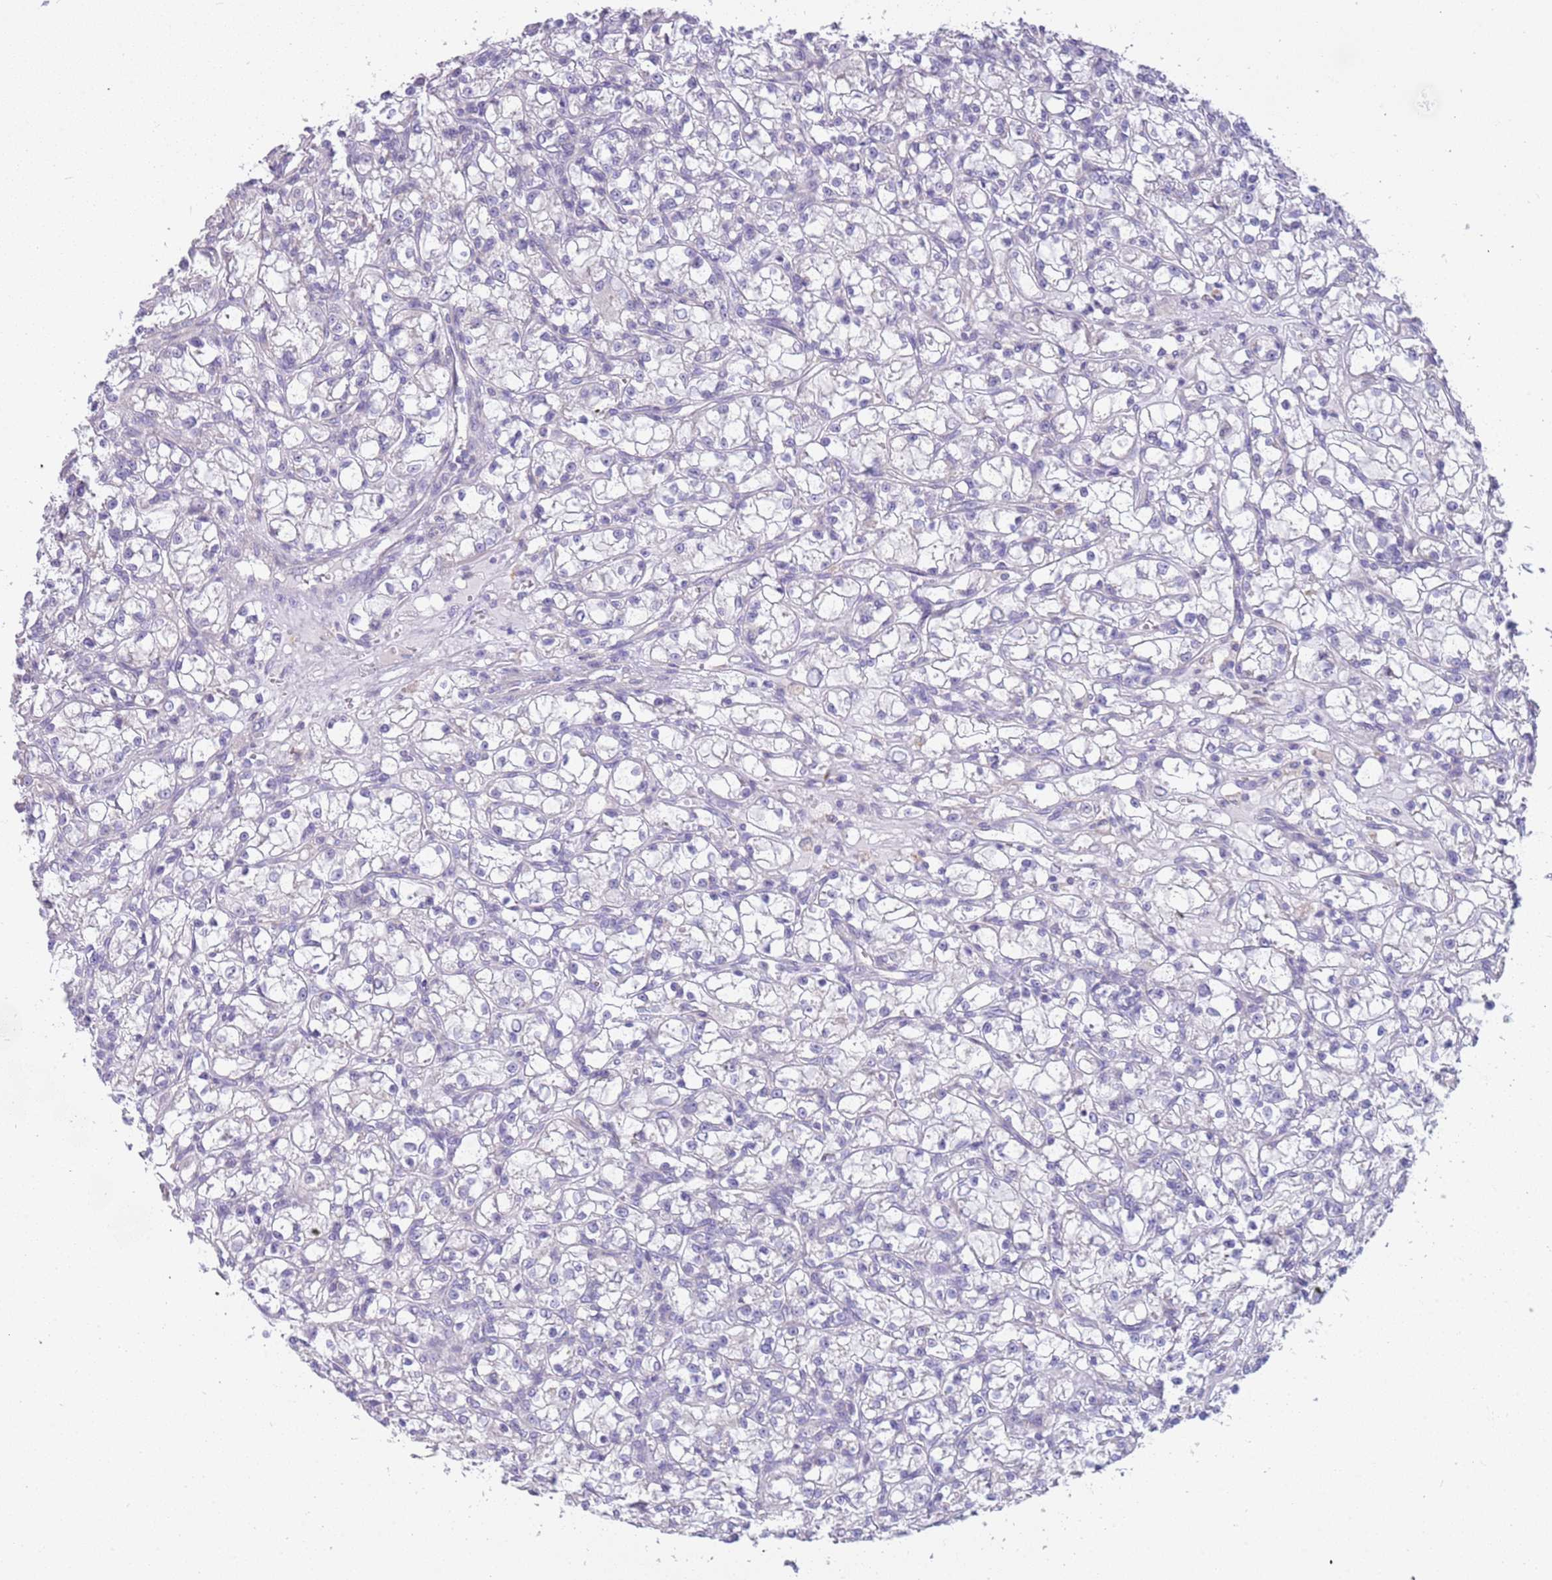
{"staining": {"intensity": "negative", "quantity": "none", "location": "none"}, "tissue": "renal cancer", "cell_type": "Tumor cells", "image_type": "cancer", "snomed": [{"axis": "morphology", "description": "Adenocarcinoma, NOS"}, {"axis": "topography", "description": "Kidney"}], "caption": "This is an IHC micrograph of human adenocarcinoma (renal). There is no staining in tumor cells.", "gene": "RHCG", "patient": {"sex": "female", "age": 59}}